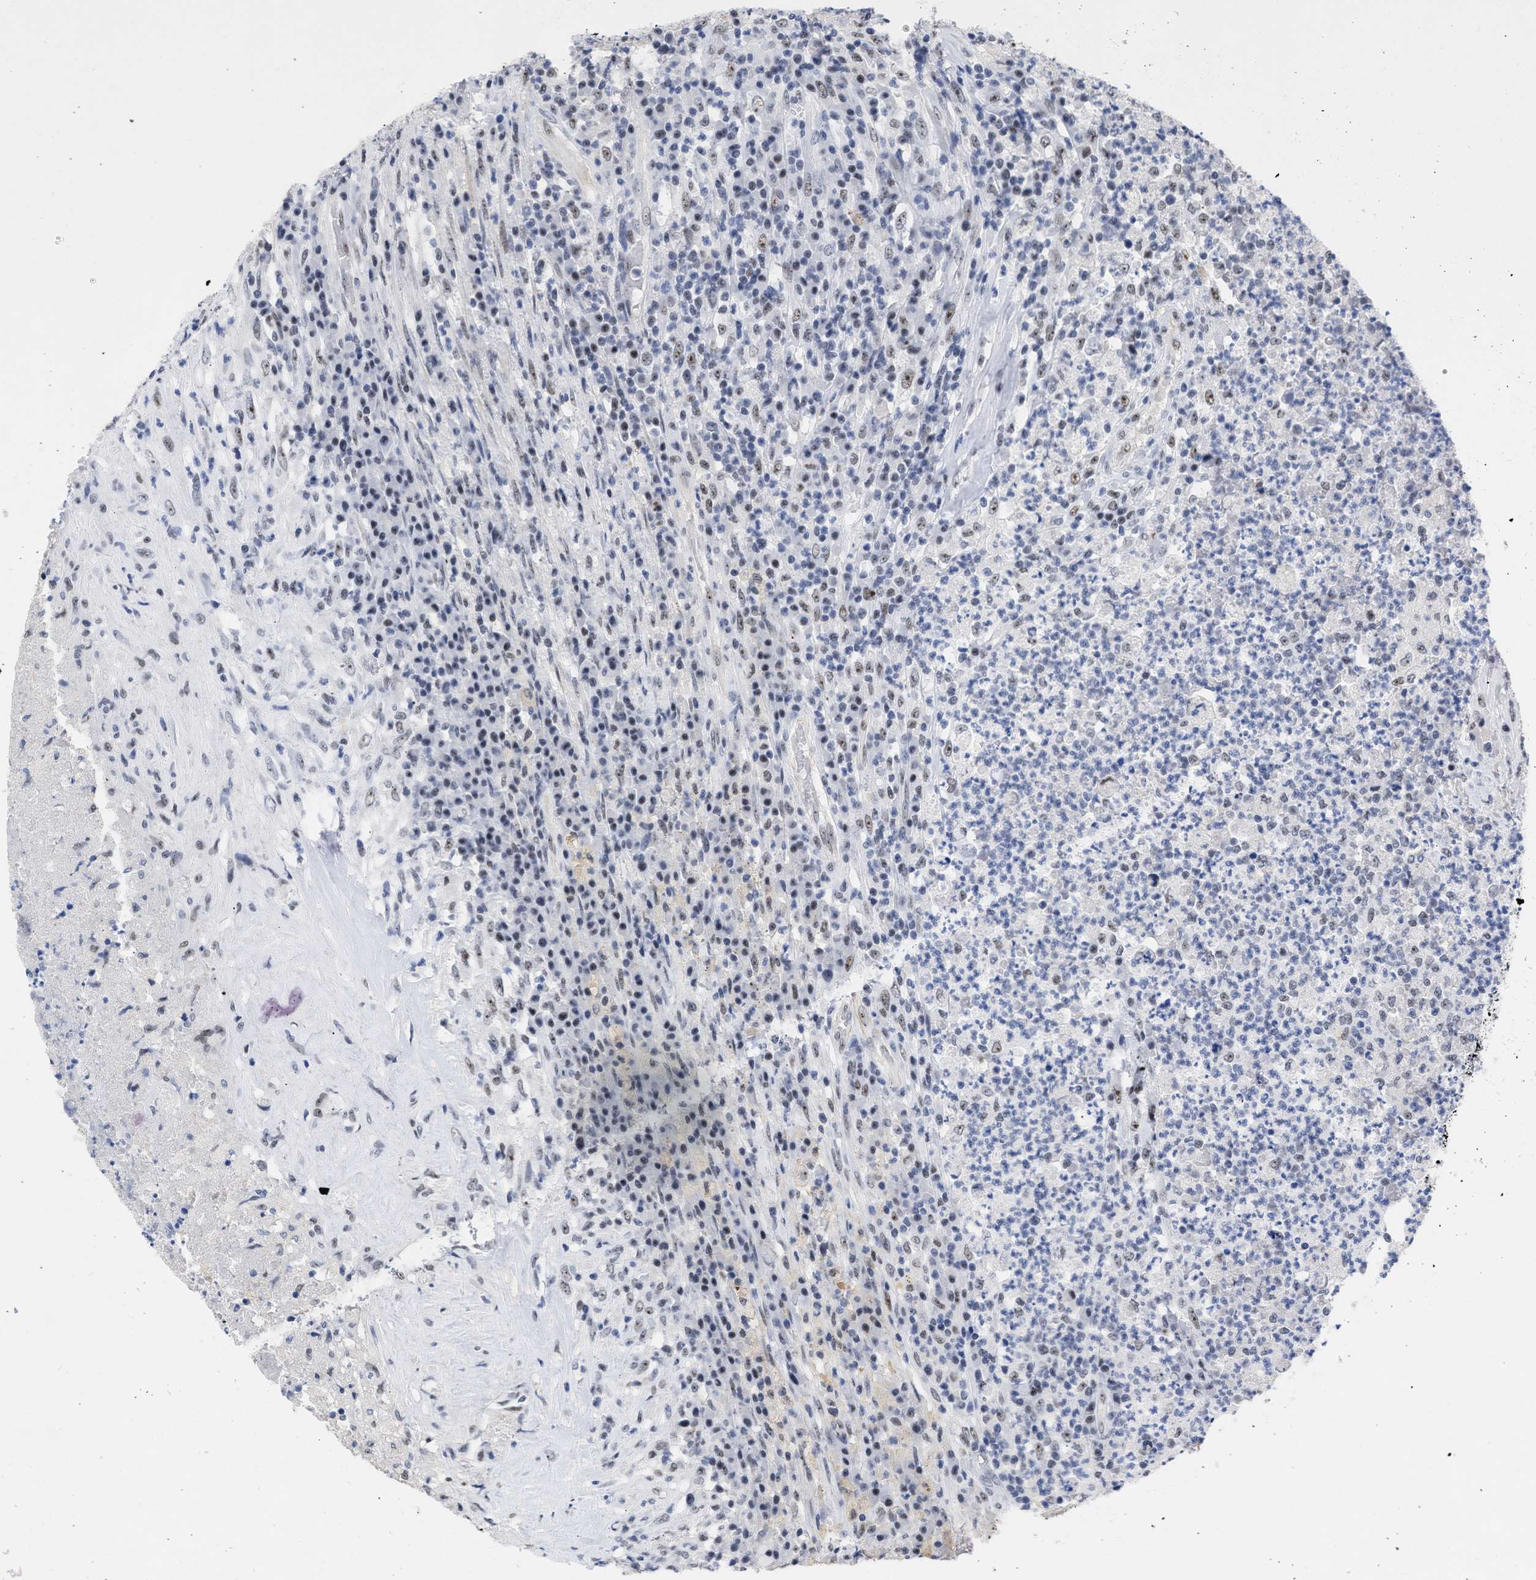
{"staining": {"intensity": "moderate", "quantity": ">75%", "location": "nuclear"}, "tissue": "testis cancer", "cell_type": "Tumor cells", "image_type": "cancer", "snomed": [{"axis": "morphology", "description": "Necrosis, NOS"}, {"axis": "morphology", "description": "Carcinoma, Embryonal, NOS"}, {"axis": "topography", "description": "Testis"}], "caption": "Immunohistochemistry of embryonal carcinoma (testis) displays medium levels of moderate nuclear expression in approximately >75% of tumor cells.", "gene": "DDX41", "patient": {"sex": "male", "age": 19}}